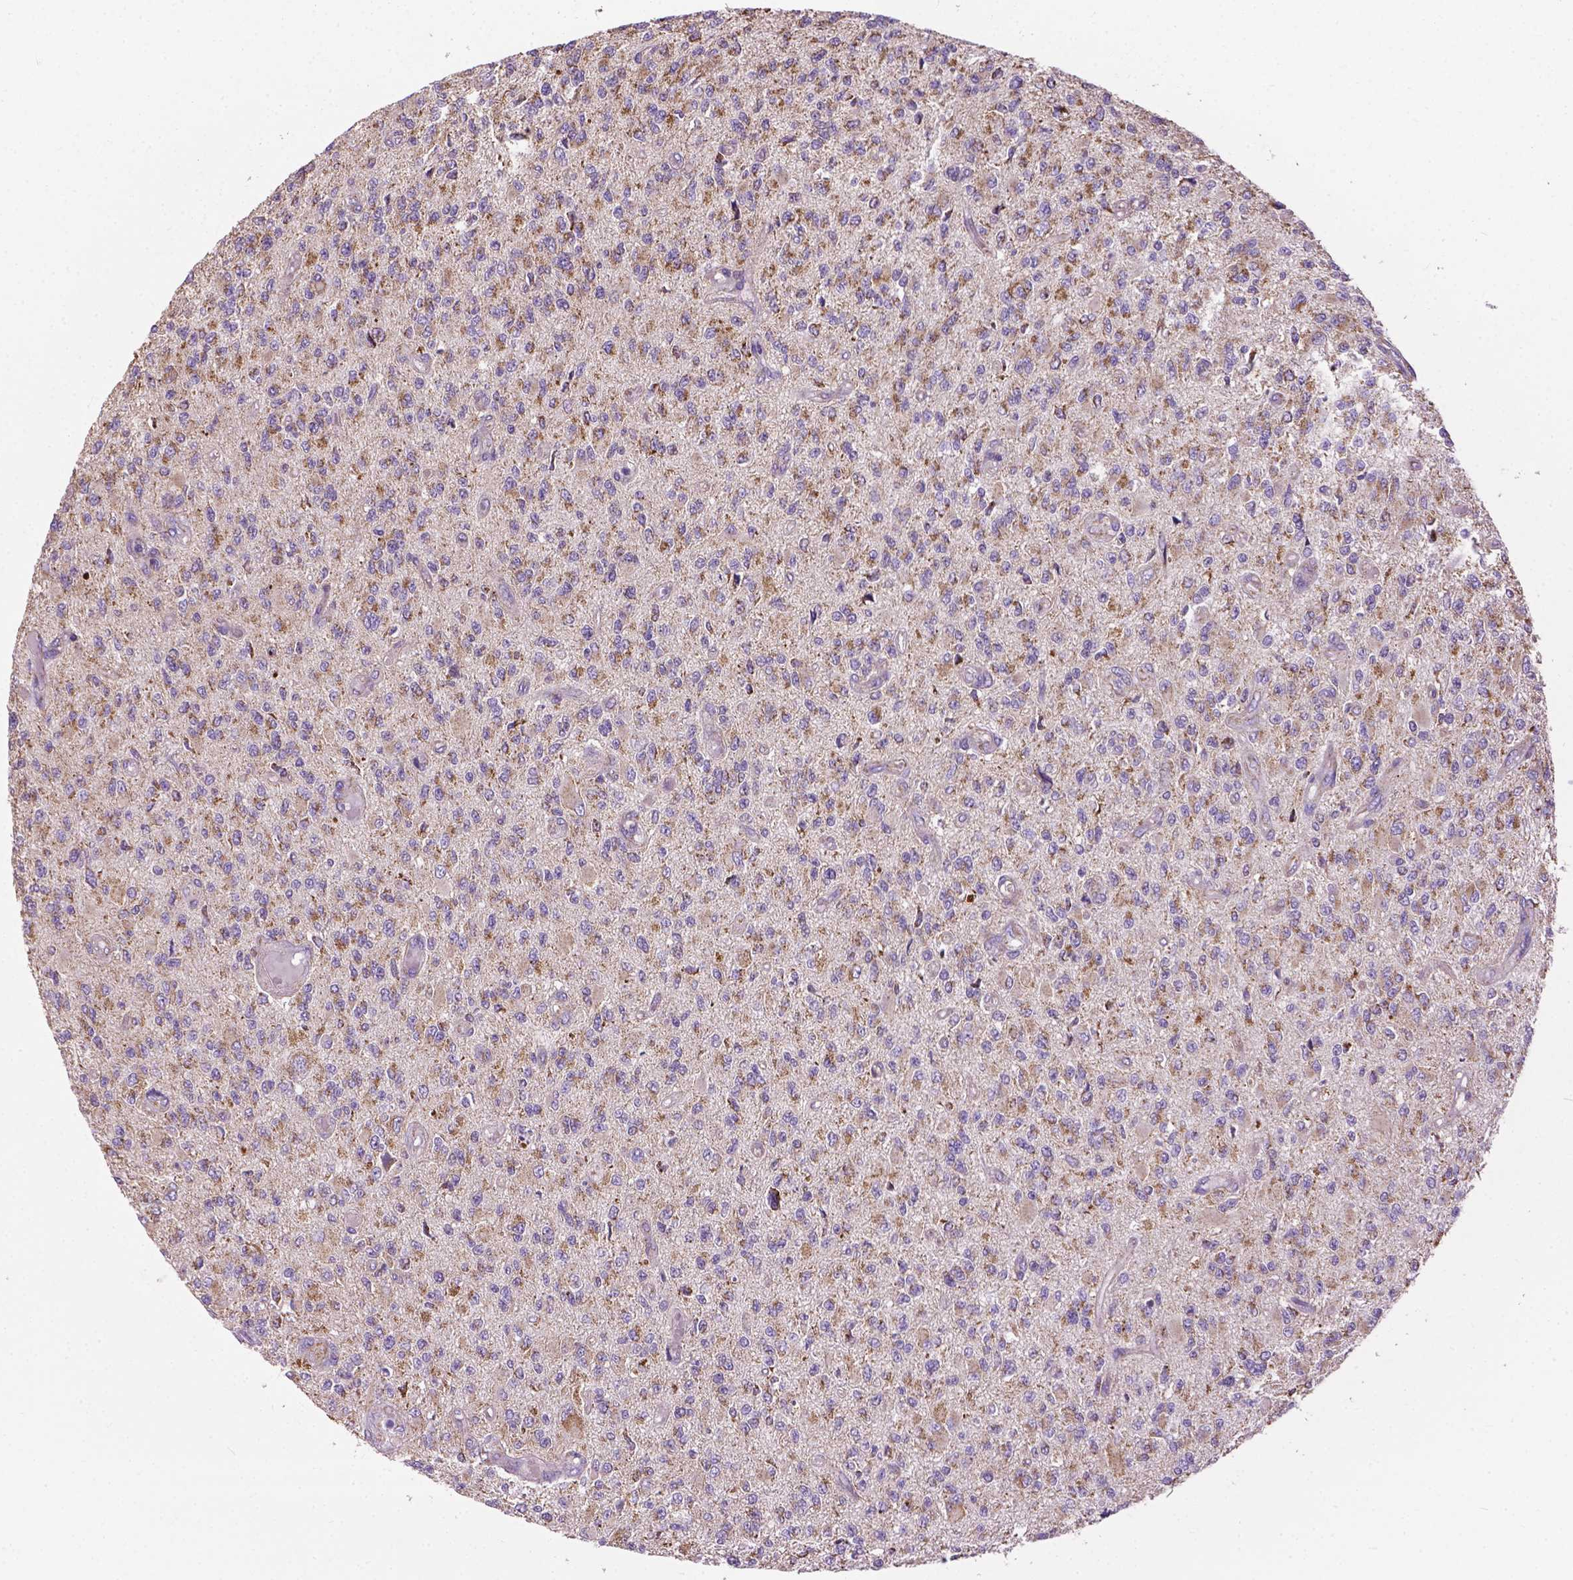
{"staining": {"intensity": "moderate", "quantity": "25%-75%", "location": "cytoplasmic/membranous"}, "tissue": "glioma", "cell_type": "Tumor cells", "image_type": "cancer", "snomed": [{"axis": "morphology", "description": "Glioma, malignant, High grade"}, {"axis": "topography", "description": "Brain"}], "caption": "Glioma stained for a protein shows moderate cytoplasmic/membranous positivity in tumor cells. (DAB (3,3'-diaminobenzidine) IHC, brown staining for protein, blue staining for nuclei).", "gene": "VDAC1", "patient": {"sex": "female", "age": 63}}